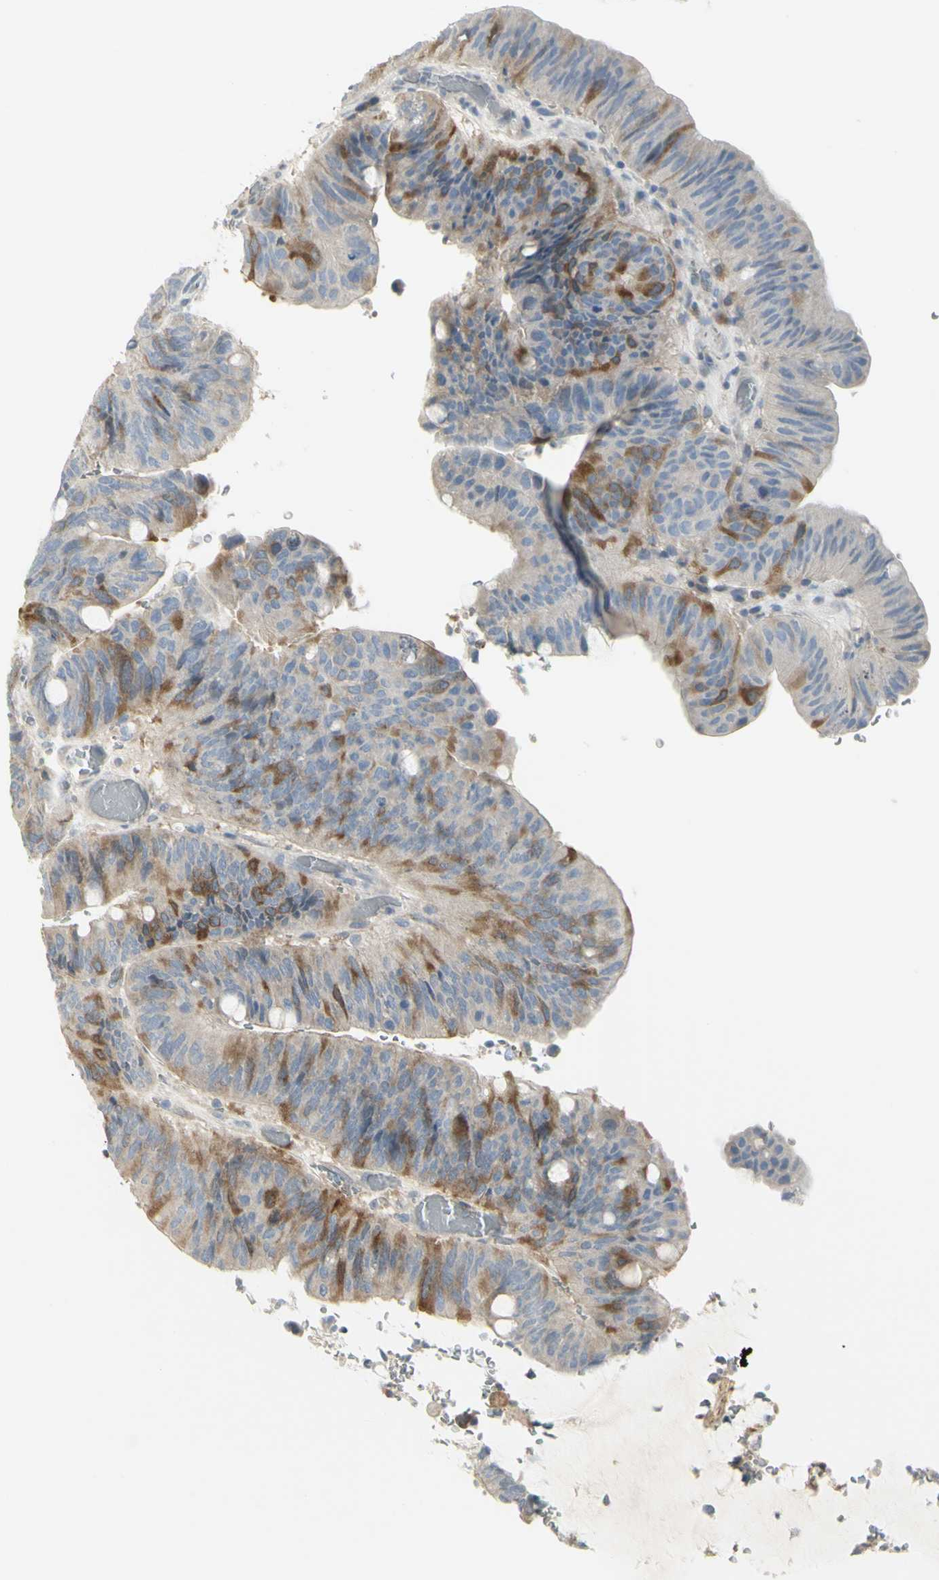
{"staining": {"intensity": "strong", "quantity": "<25%", "location": "cytoplasmic/membranous"}, "tissue": "colorectal cancer", "cell_type": "Tumor cells", "image_type": "cancer", "snomed": [{"axis": "morphology", "description": "Normal tissue, NOS"}, {"axis": "morphology", "description": "Adenocarcinoma, NOS"}, {"axis": "topography", "description": "Rectum"}, {"axis": "topography", "description": "Peripheral nerve tissue"}], "caption": "Colorectal cancer (adenocarcinoma) stained with a protein marker demonstrates strong staining in tumor cells.", "gene": "CCNB2", "patient": {"sex": "male", "age": 92}}